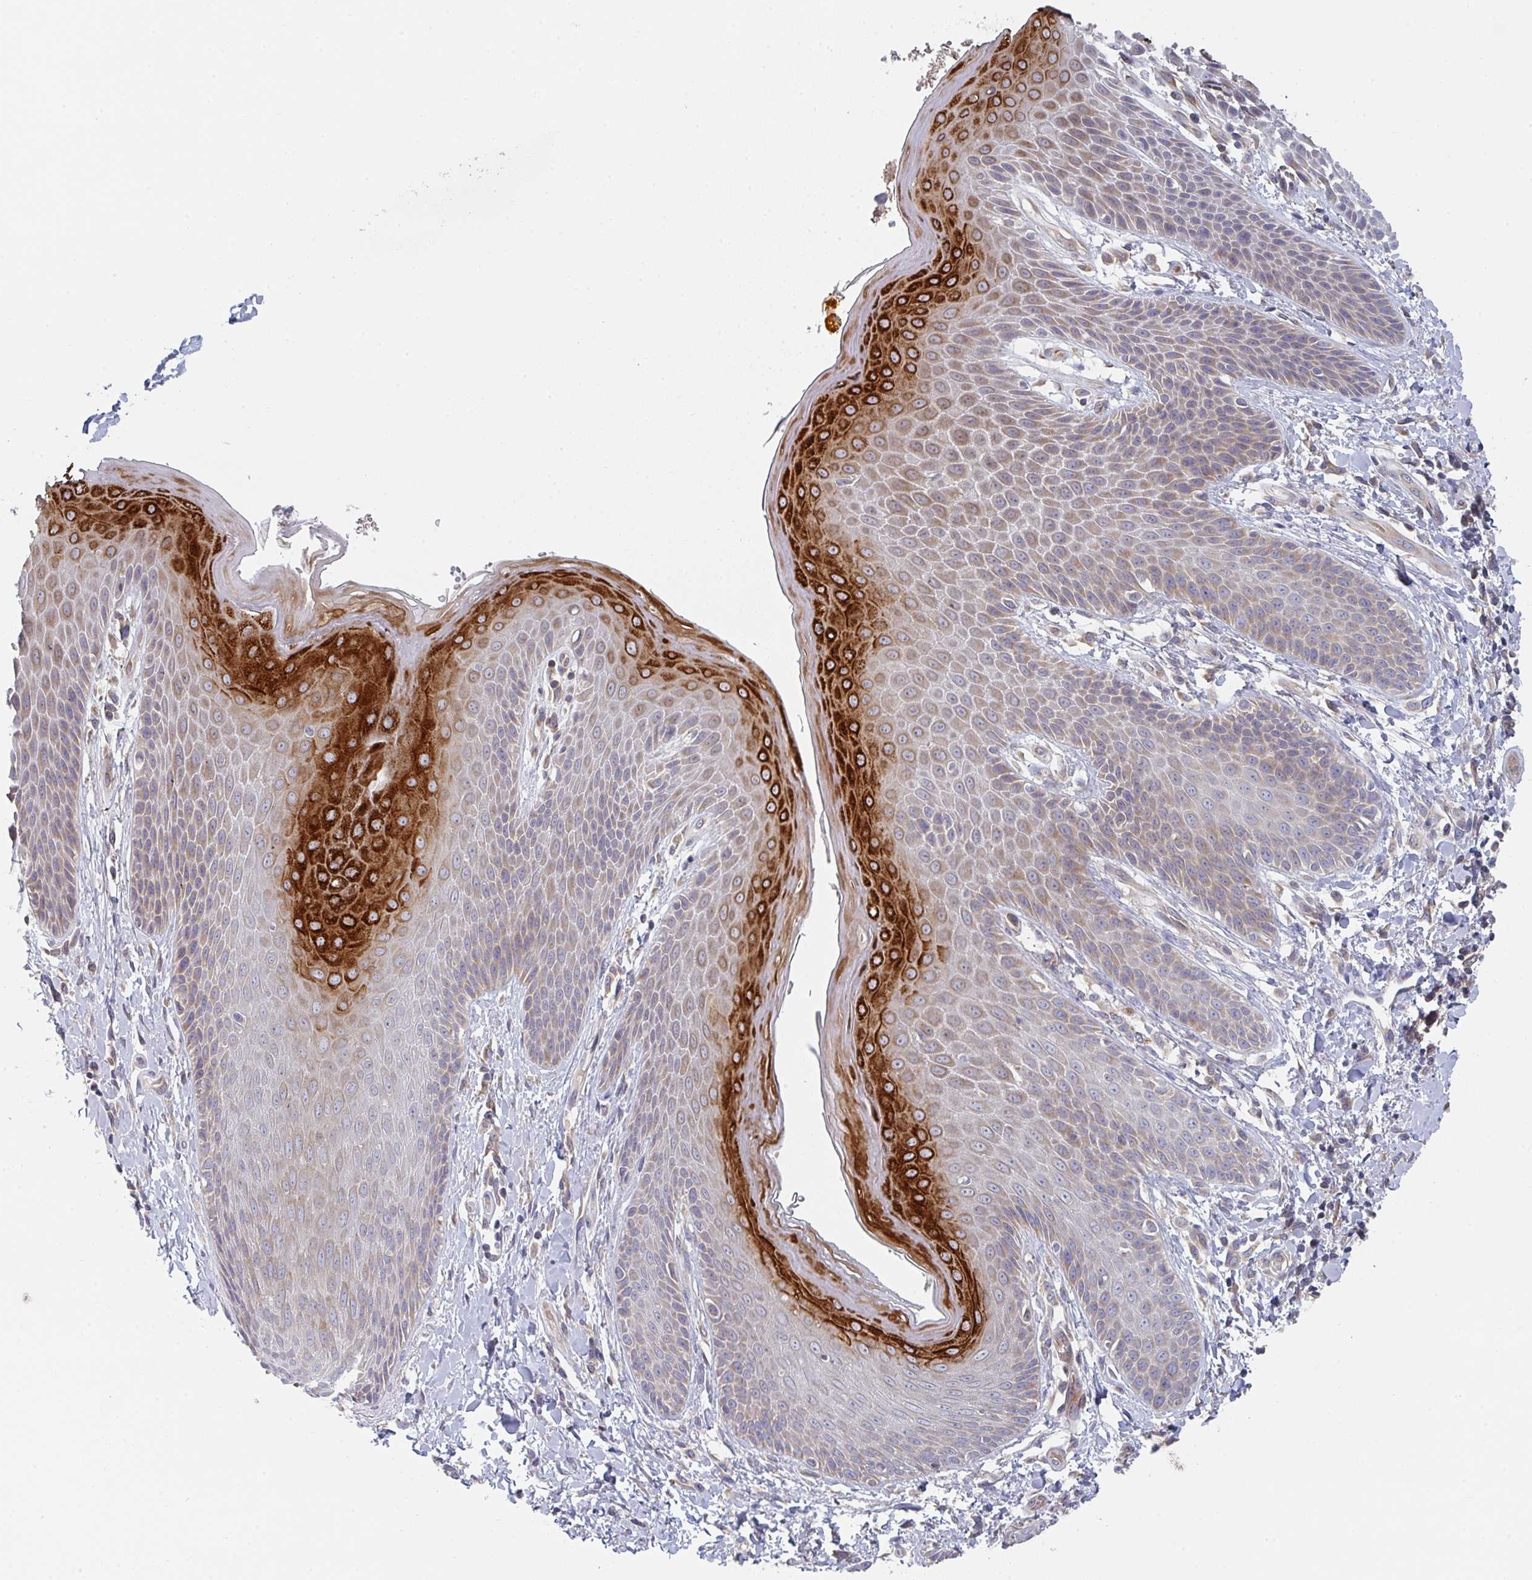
{"staining": {"intensity": "strong", "quantity": "25%-75%", "location": "cytoplasmic/membranous"}, "tissue": "skin", "cell_type": "Epidermal cells", "image_type": "normal", "snomed": [{"axis": "morphology", "description": "Normal tissue, NOS"}, {"axis": "topography", "description": "Anal"}, {"axis": "topography", "description": "Peripheral nerve tissue"}], "caption": "Immunohistochemistry (IHC) (DAB (3,3'-diaminobenzidine)) staining of benign human skin shows strong cytoplasmic/membranous protein staining in about 25%-75% of epidermal cells. (Brightfield microscopy of DAB IHC at high magnification).", "gene": "ELOVL1", "patient": {"sex": "male", "age": 51}}